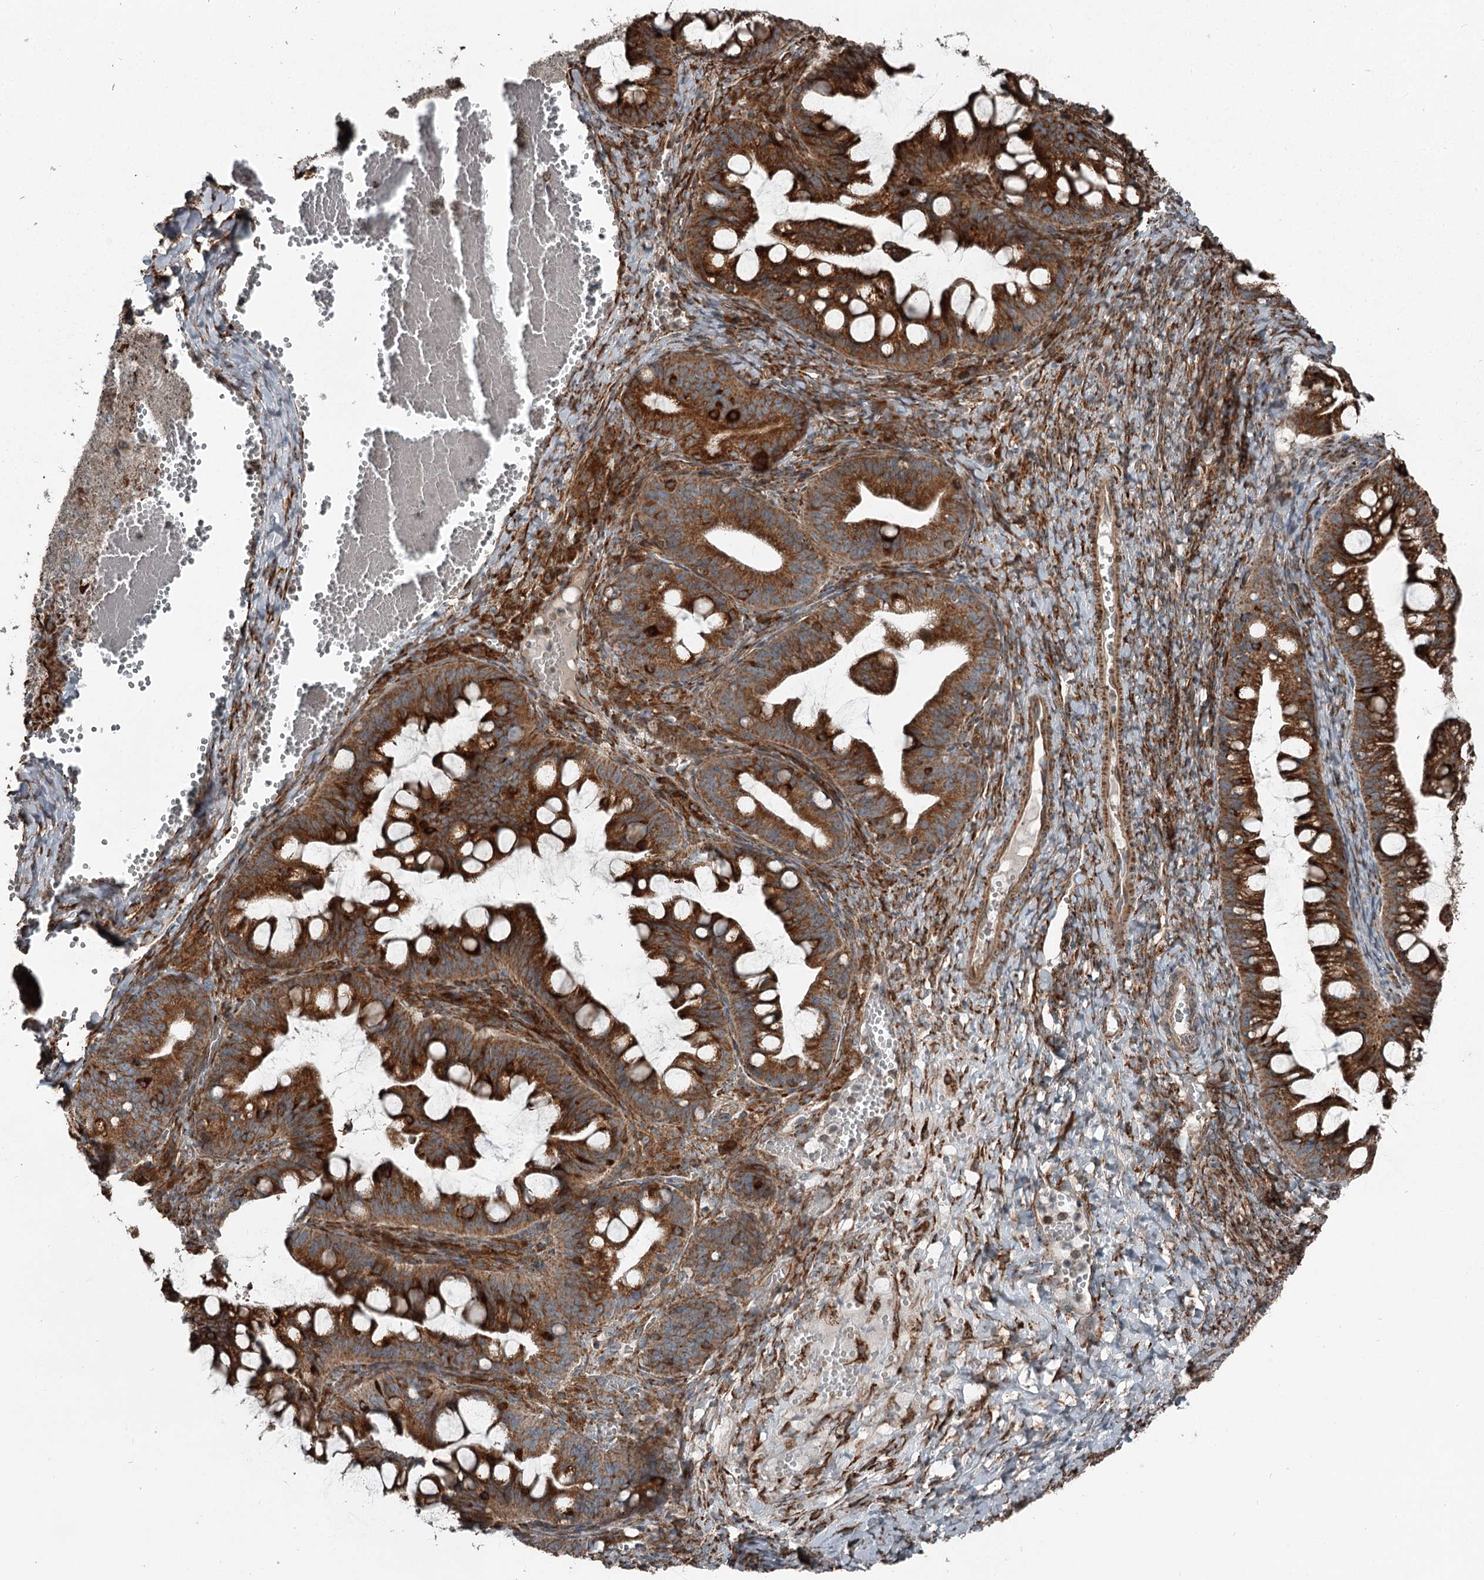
{"staining": {"intensity": "strong", "quantity": ">75%", "location": "cytoplasmic/membranous"}, "tissue": "ovarian cancer", "cell_type": "Tumor cells", "image_type": "cancer", "snomed": [{"axis": "morphology", "description": "Cystadenocarcinoma, mucinous, NOS"}, {"axis": "topography", "description": "Ovary"}], "caption": "There is high levels of strong cytoplasmic/membranous positivity in tumor cells of ovarian mucinous cystadenocarcinoma, as demonstrated by immunohistochemical staining (brown color).", "gene": "RASSF8", "patient": {"sex": "female", "age": 73}}